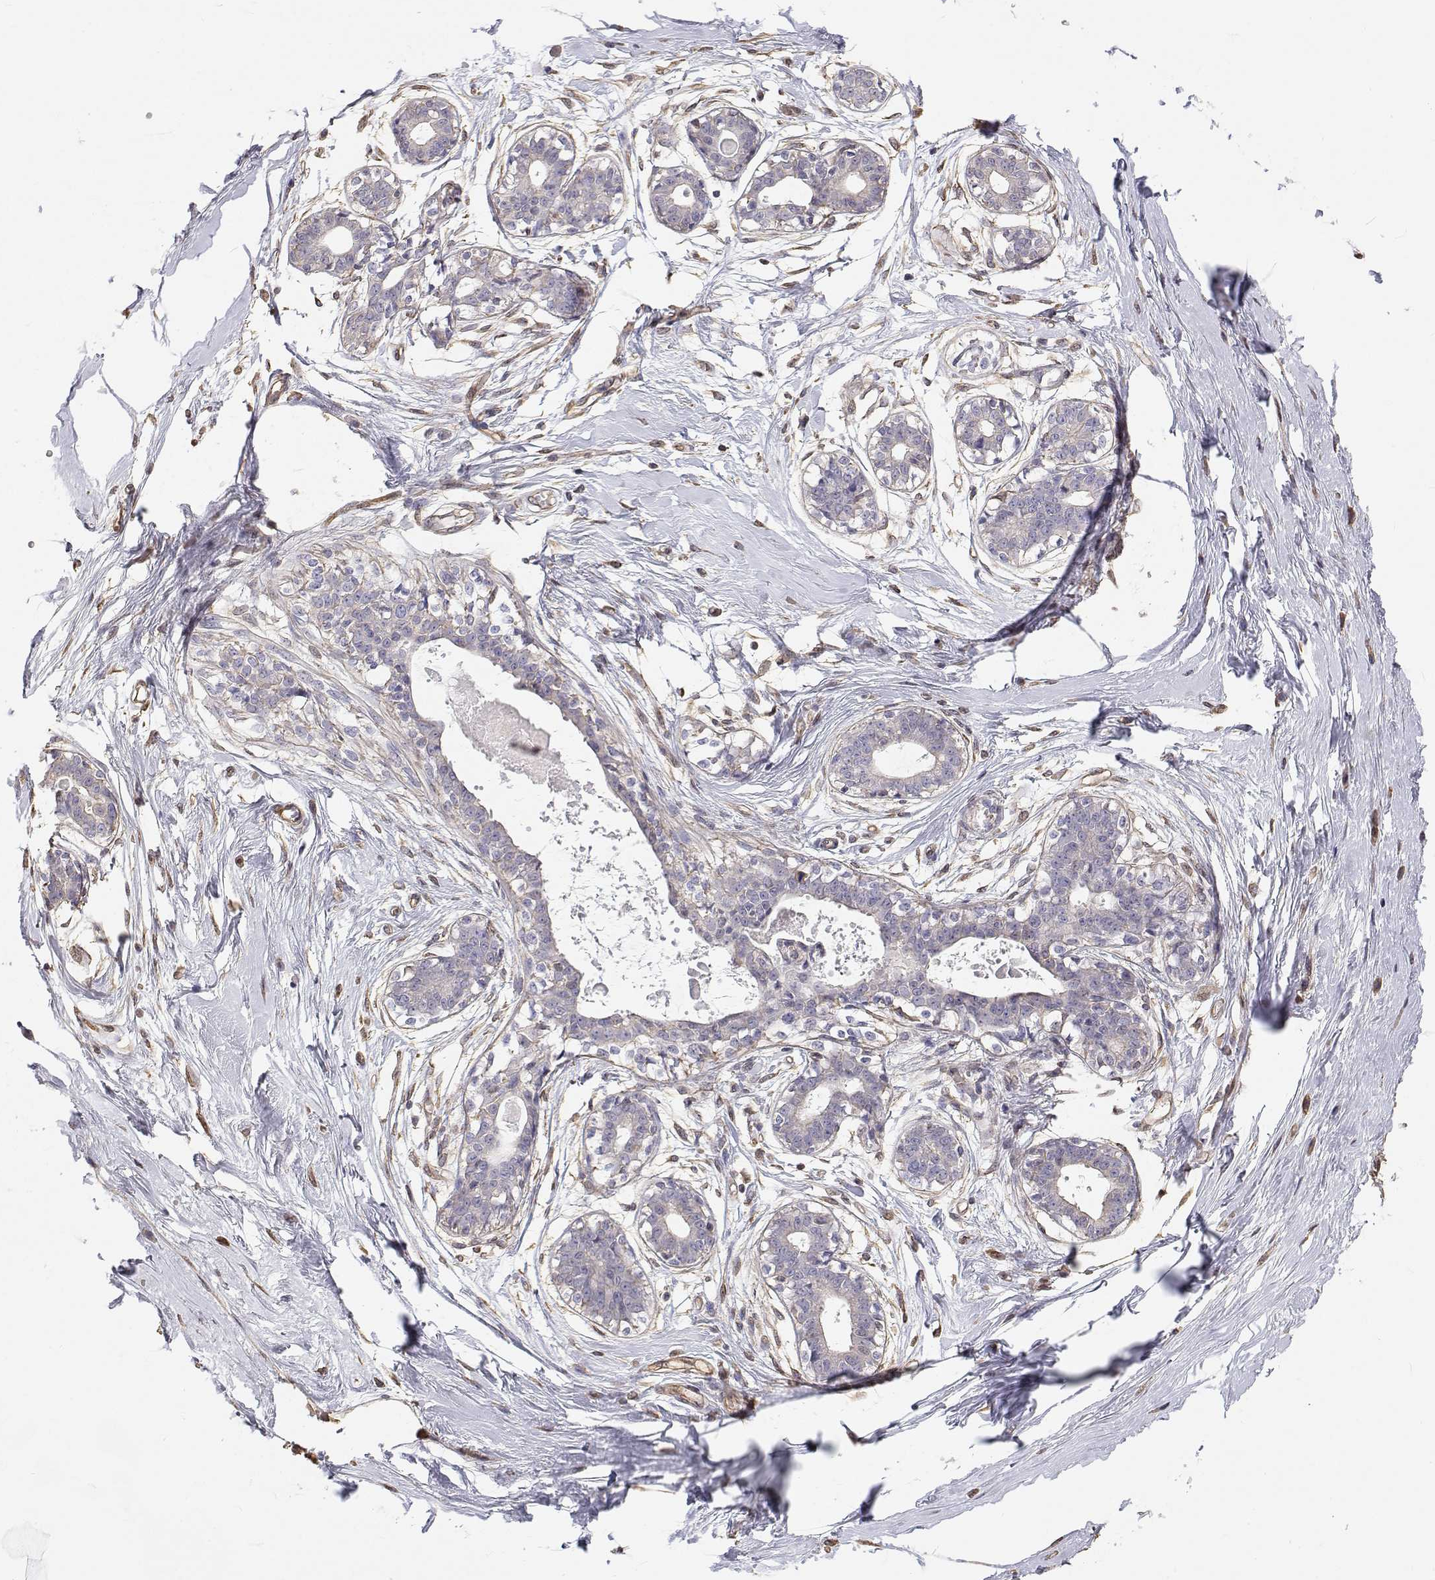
{"staining": {"intensity": "negative", "quantity": "none", "location": "none"}, "tissue": "breast", "cell_type": "Adipocytes", "image_type": "normal", "snomed": [{"axis": "morphology", "description": "Normal tissue, NOS"}, {"axis": "topography", "description": "Breast"}], "caption": "Adipocytes show no significant protein expression in unremarkable breast. Nuclei are stained in blue.", "gene": "GSDMA", "patient": {"sex": "female", "age": 45}}